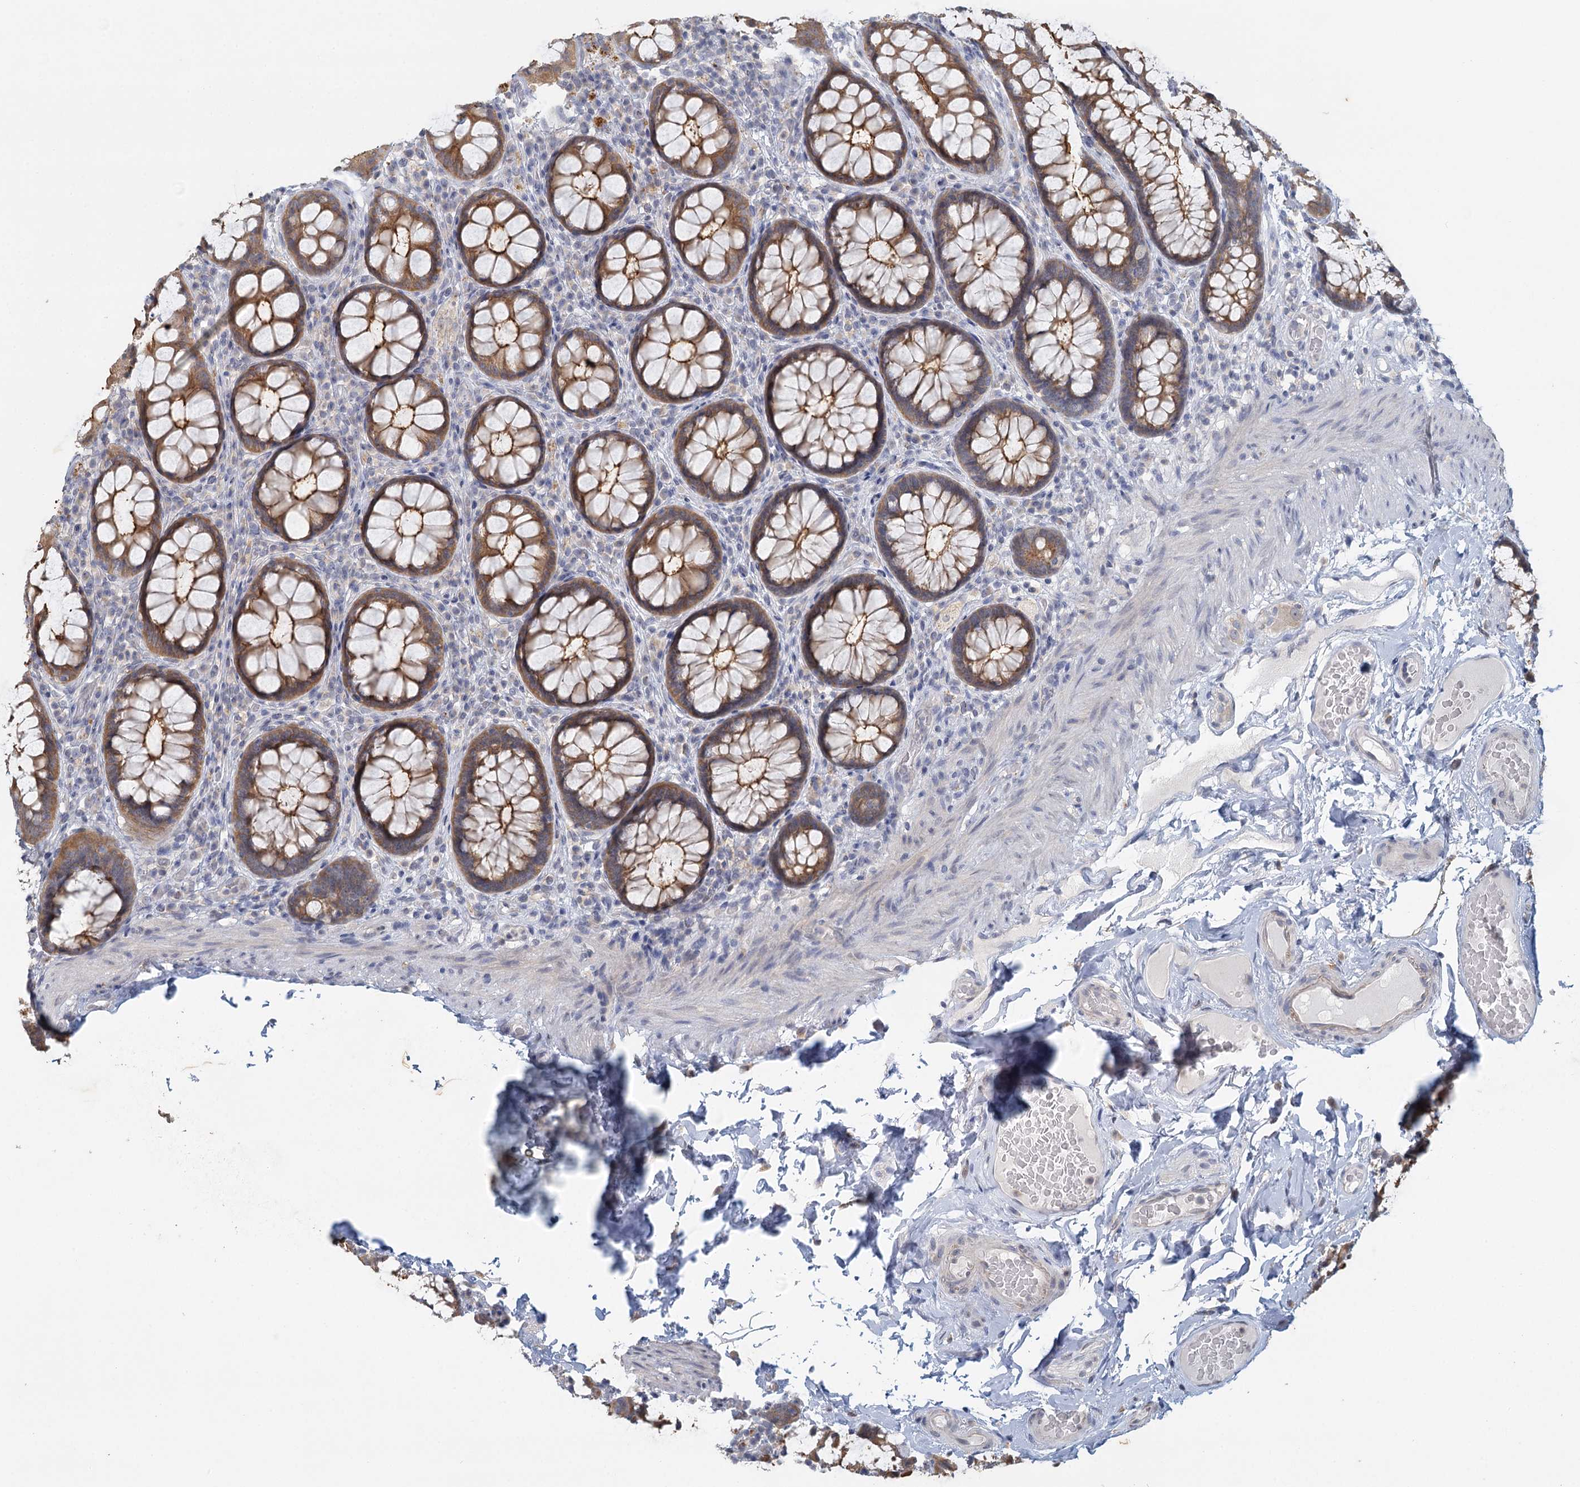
{"staining": {"intensity": "moderate", "quantity": ">75%", "location": "cytoplasmic/membranous"}, "tissue": "rectum", "cell_type": "Glandular cells", "image_type": "normal", "snomed": [{"axis": "morphology", "description": "Normal tissue, NOS"}, {"axis": "topography", "description": "Rectum"}], "caption": "Human rectum stained with a protein marker displays moderate staining in glandular cells.", "gene": "MYO7B", "patient": {"sex": "male", "age": 83}}